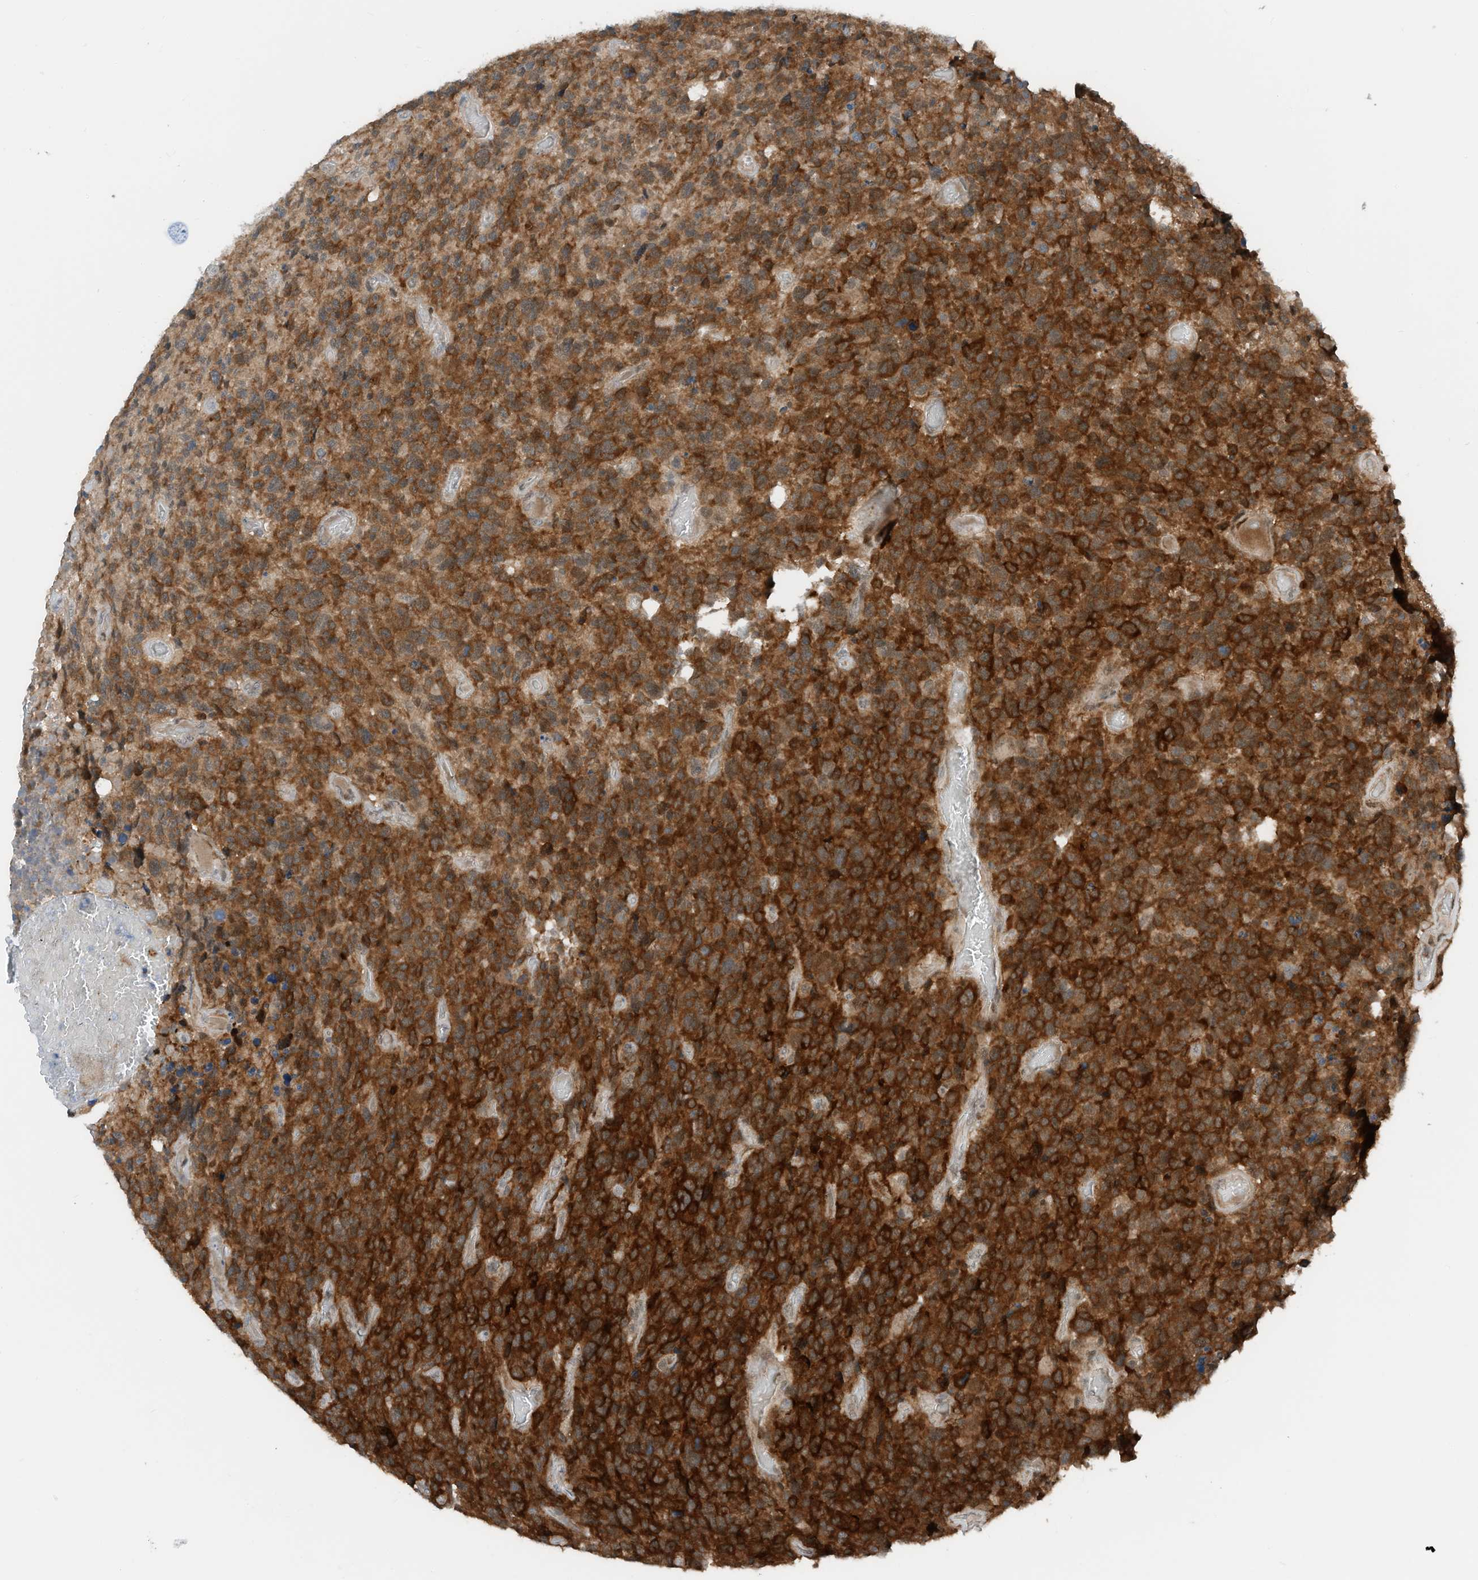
{"staining": {"intensity": "strong", "quantity": ">75%", "location": "cytoplasmic/membranous"}, "tissue": "glioma", "cell_type": "Tumor cells", "image_type": "cancer", "snomed": [{"axis": "morphology", "description": "Glioma, malignant, High grade"}, {"axis": "topography", "description": "Brain"}], "caption": "Tumor cells display high levels of strong cytoplasmic/membranous expression in approximately >75% of cells in malignant high-grade glioma. Nuclei are stained in blue.", "gene": "RMND1", "patient": {"sex": "male", "age": 69}}